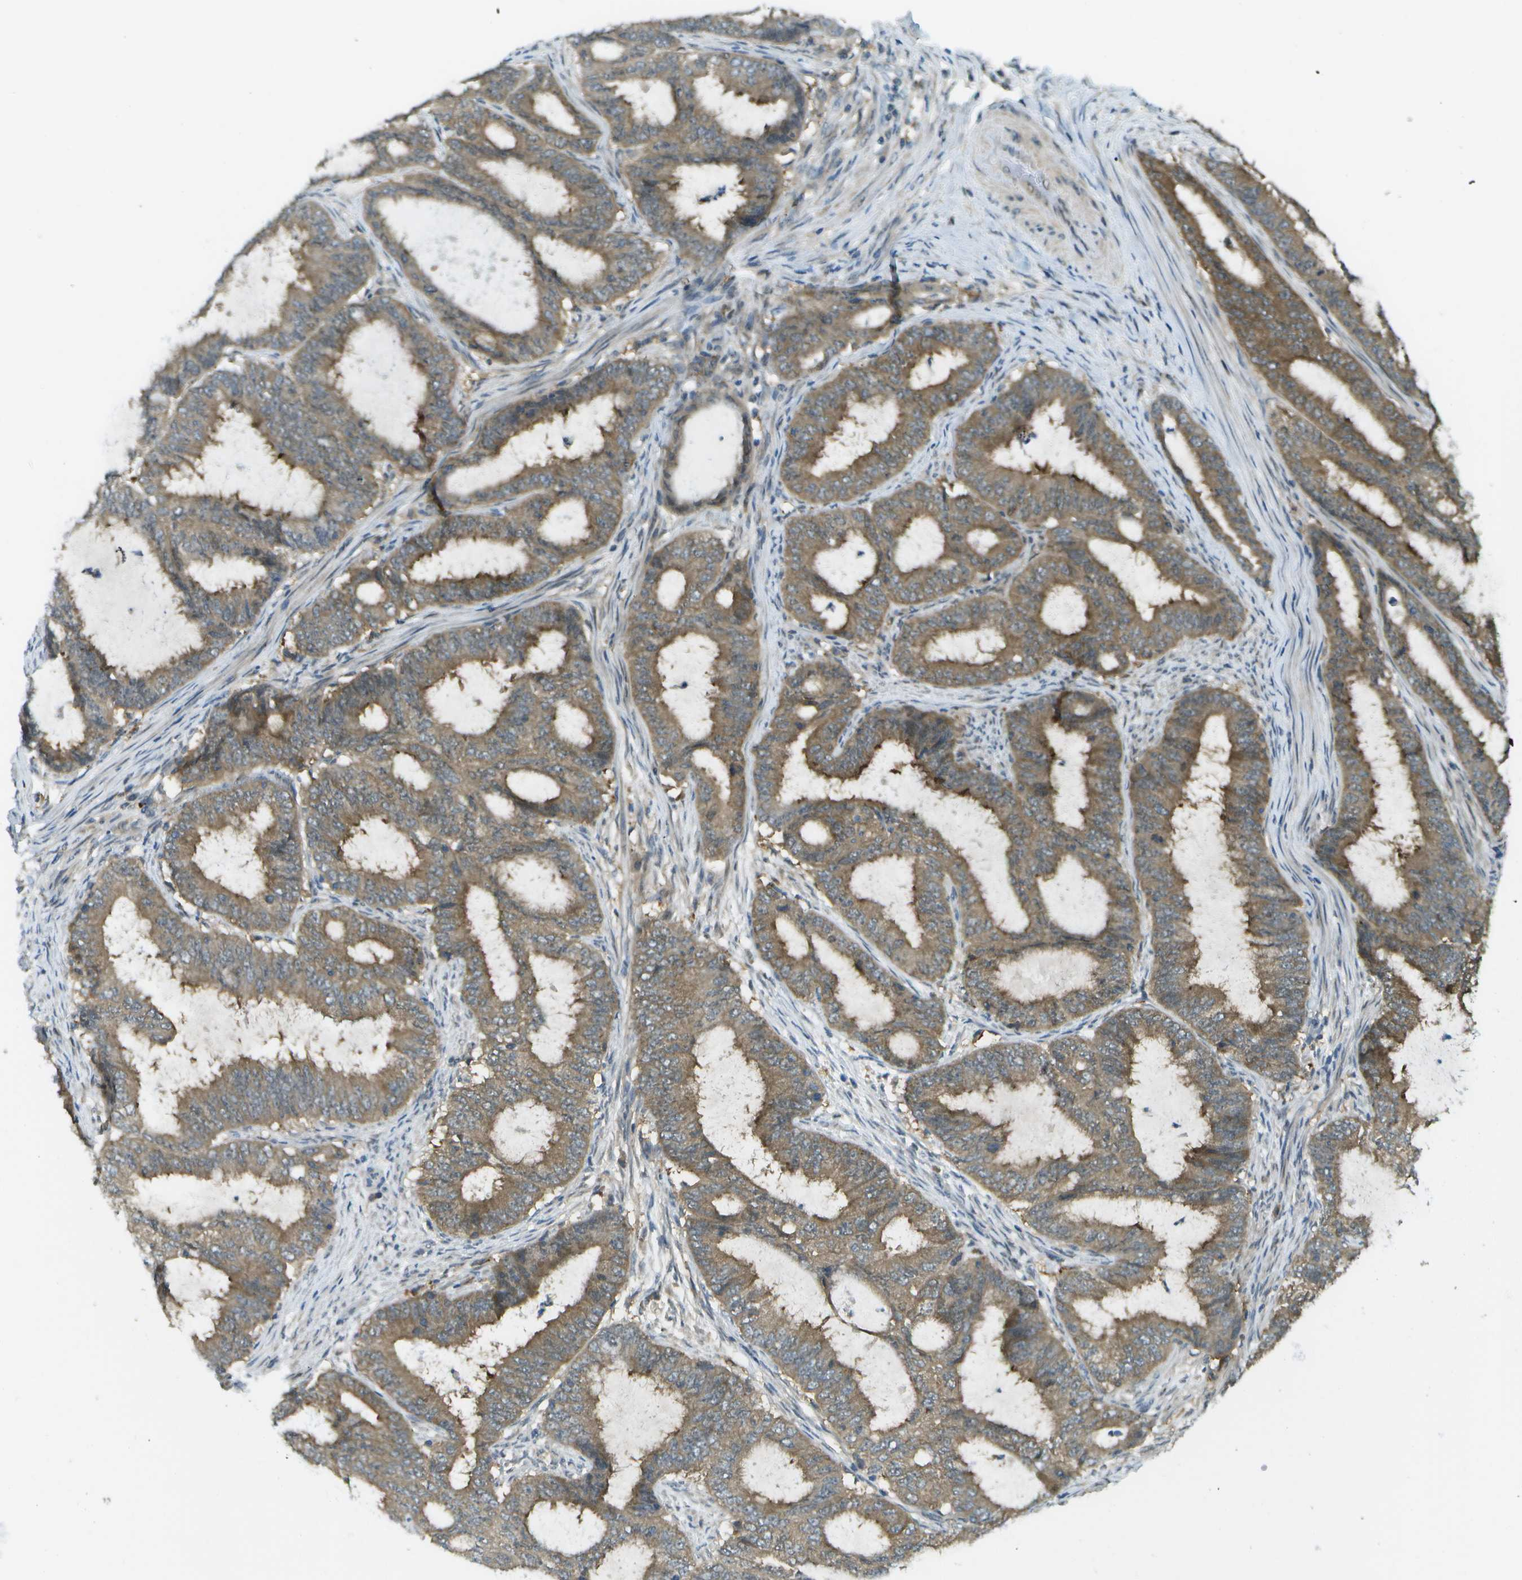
{"staining": {"intensity": "moderate", "quantity": ">75%", "location": "cytoplasmic/membranous"}, "tissue": "endometrial cancer", "cell_type": "Tumor cells", "image_type": "cancer", "snomed": [{"axis": "morphology", "description": "Adenocarcinoma, NOS"}, {"axis": "topography", "description": "Endometrium"}], "caption": "IHC image of human adenocarcinoma (endometrial) stained for a protein (brown), which exhibits medium levels of moderate cytoplasmic/membranous expression in about >75% of tumor cells.", "gene": "CDH23", "patient": {"sex": "female", "age": 70}}